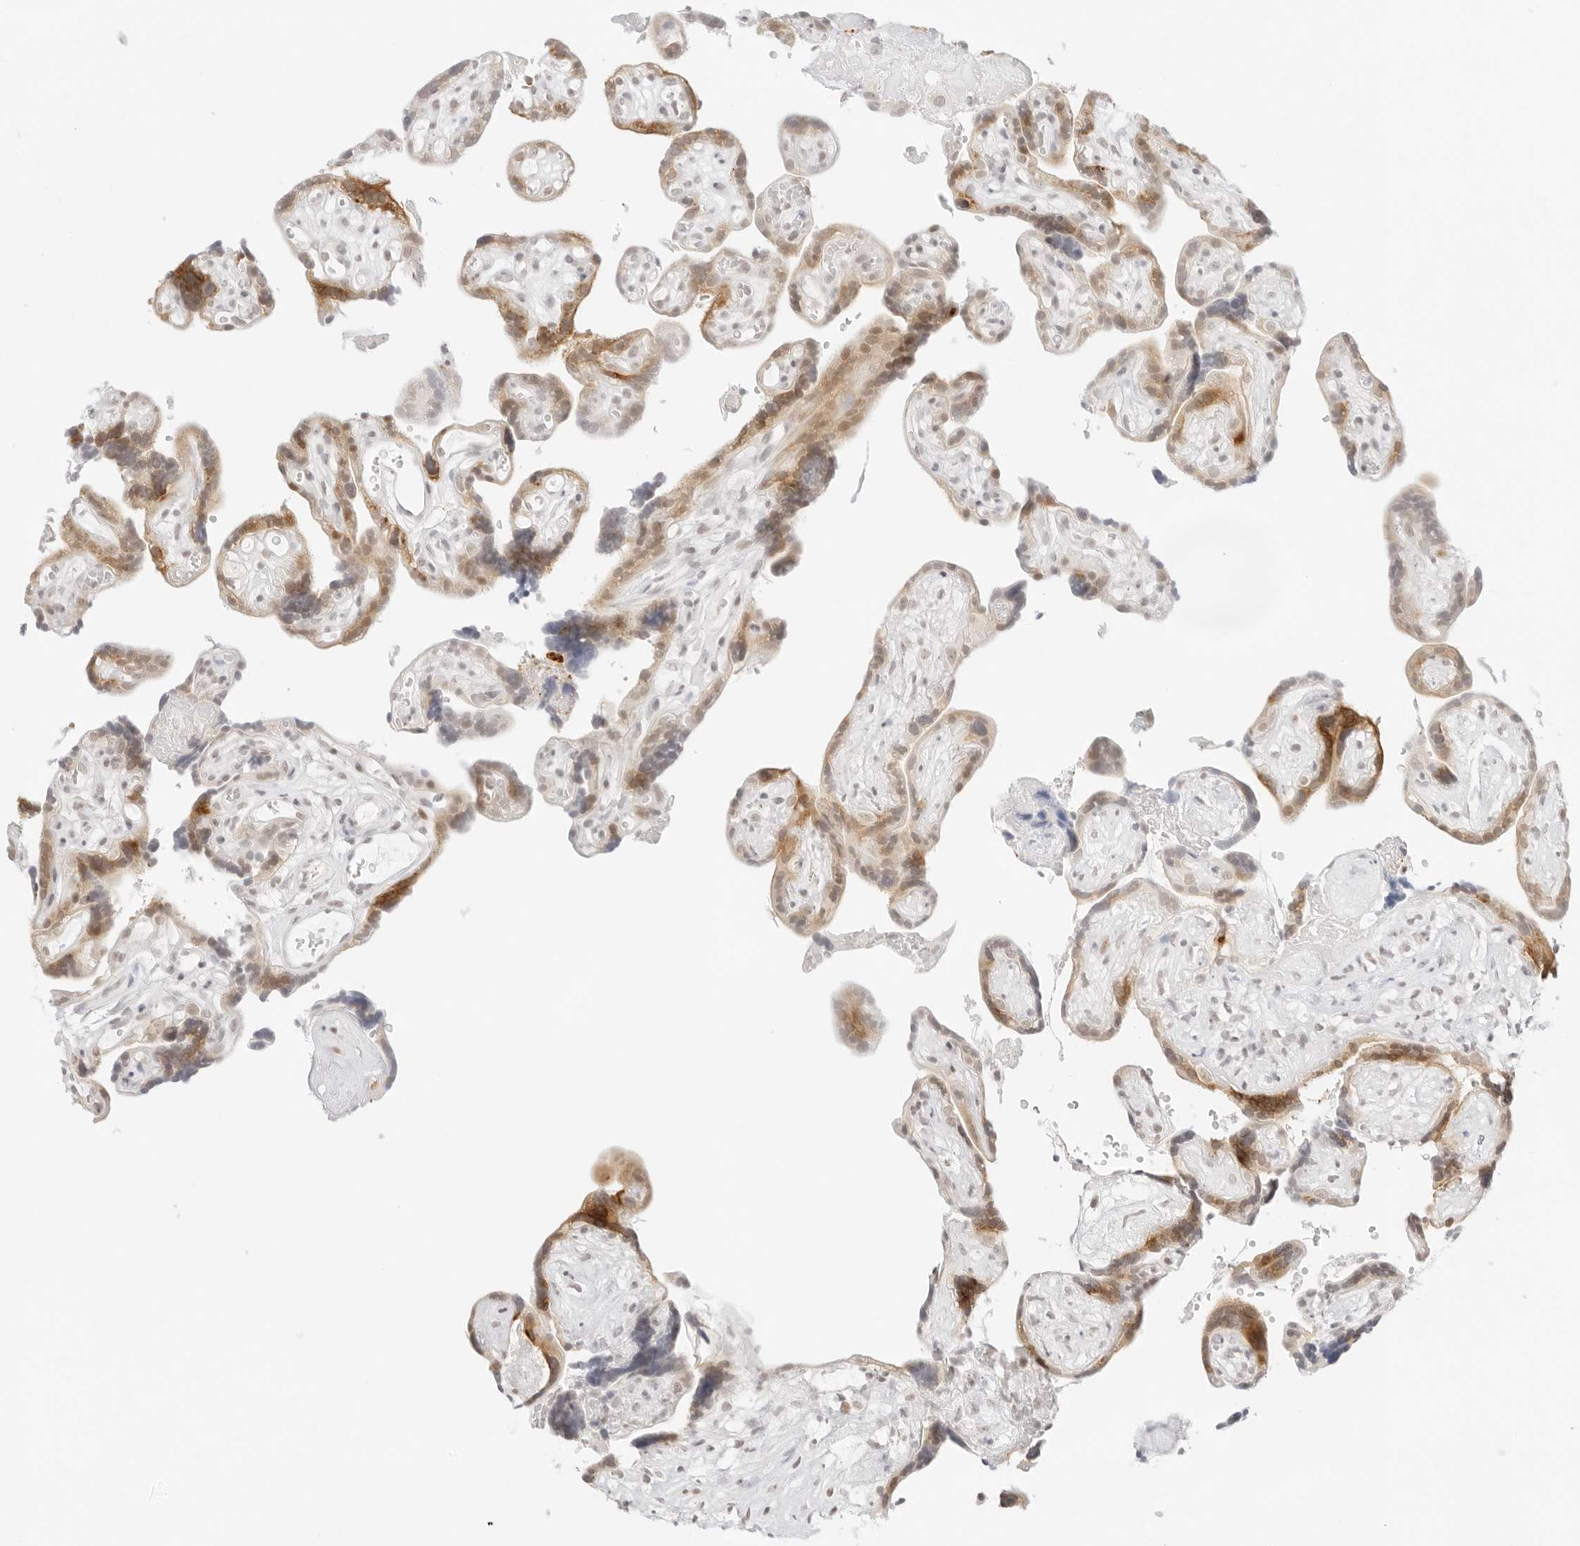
{"staining": {"intensity": "weak", "quantity": ">75%", "location": "cytoplasmic/membranous,nuclear"}, "tissue": "placenta", "cell_type": "Decidual cells", "image_type": "normal", "snomed": [{"axis": "morphology", "description": "Normal tissue, NOS"}, {"axis": "topography", "description": "Placenta"}], "caption": "Immunohistochemical staining of unremarkable placenta exhibits weak cytoplasmic/membranous,nuclear protein staining in about >75% of decidual cells. (Stains: DAB (3,3'-diaminobenzidine) in brown, nuclei in blue, Microscopy: brightfield microscopy at high magnification).", "gene": "GNAS", "patient": {"sex": "female", "age": 30}}